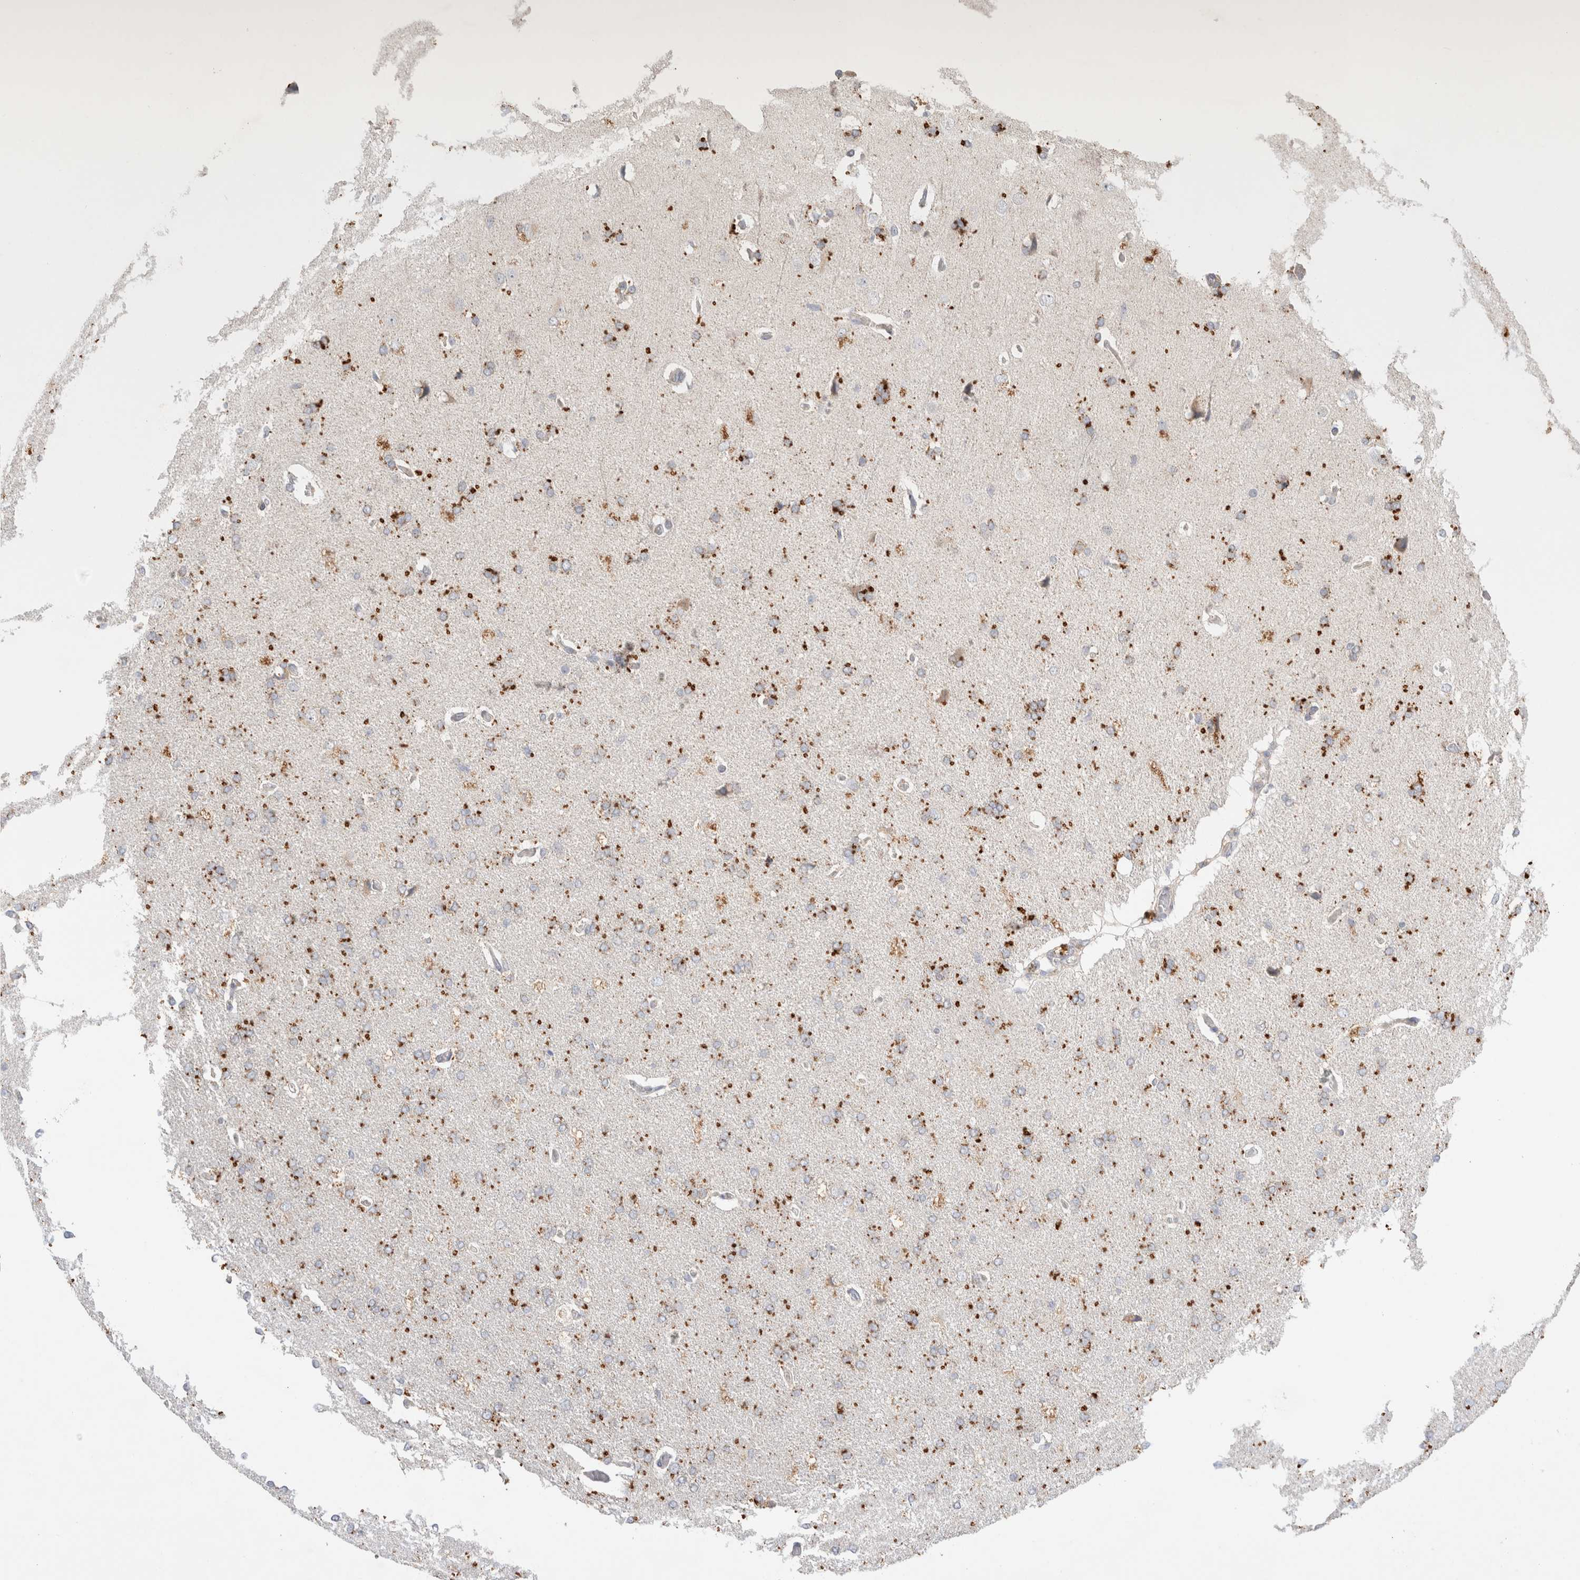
{"staining": {"intensity": "weak", "quantity": "25%-75%", "location": "cytoplasmic/membranous"}, "tissue": "cerebral cortex", "cell_type": "Endothelial cells", "image_type": "normal", "snomed": [{"axis": "morphology", "description": "Normal tissue, NOS"}, {"axis": "topography", "description": "Cerebral cortex"}], "caption": "Weak cytoplasmic/membranous positivity for a protein is identified in approximately 25%-75% of endothelial cells of benign cerebral cortex using IHC.", "gene": "NPC1", "patient": {"sex": "male", "age": 62}}